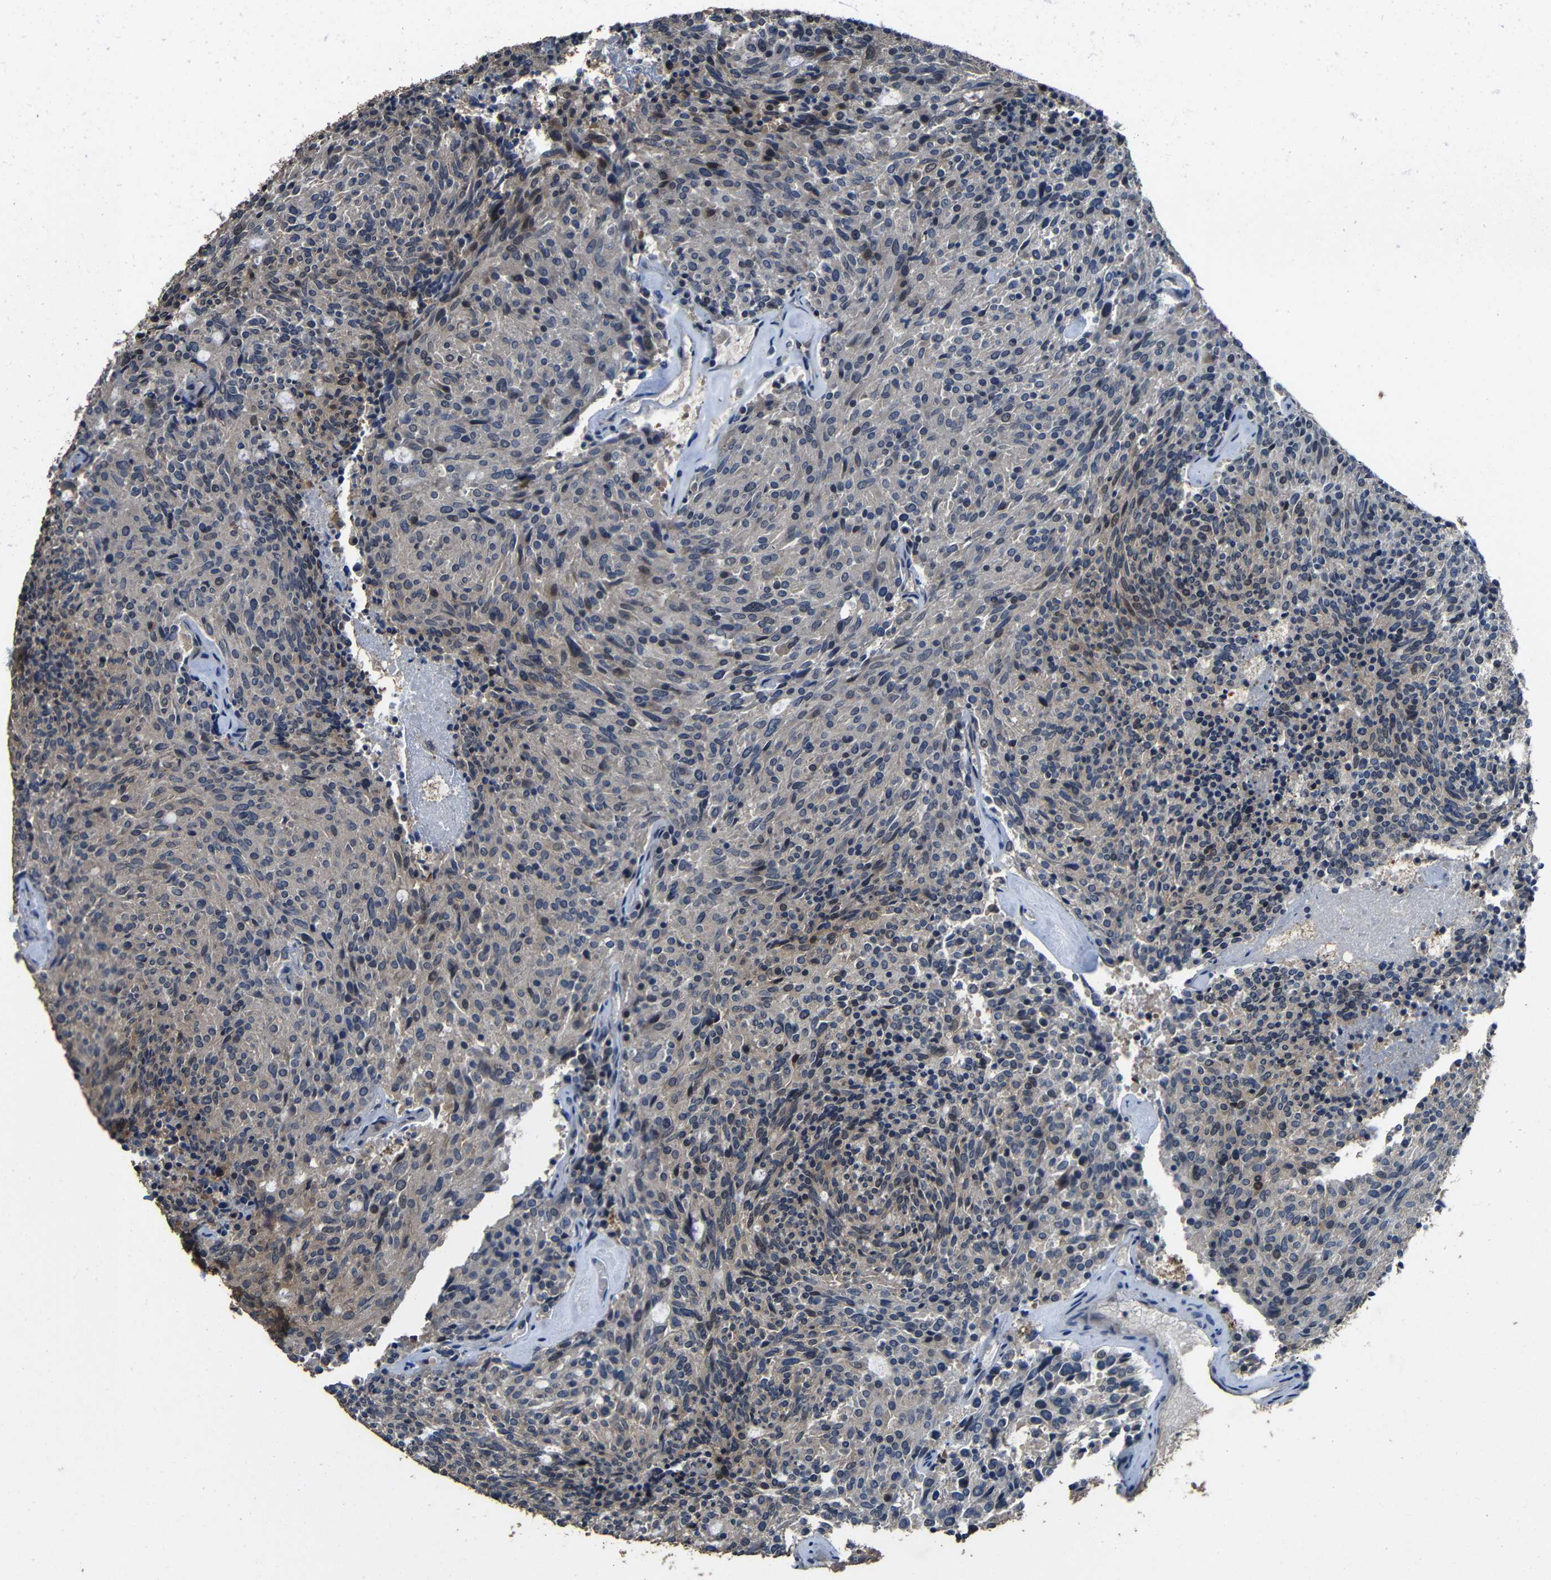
{"staining": {"intensity": "weak", "quantity": "<25%", "location": "cytoplasmic/membranous"}, "tissue": "carcinoid", "cell_type": "Tumor cells", "image_type": "cancer", "snomed": [{"axis": "morphology", "description": "Carcinoid, malignant, NOS"}, {"axis": "topography", "description": "Pancreas"}], "caption": "Tumor cells show no significant protein positivity in carcinoid. (Immunohistochemistry, brightfield microscopy, high magnification).", "gene": "C6orf89", "patient": {"sex": "female", "age": 54}}